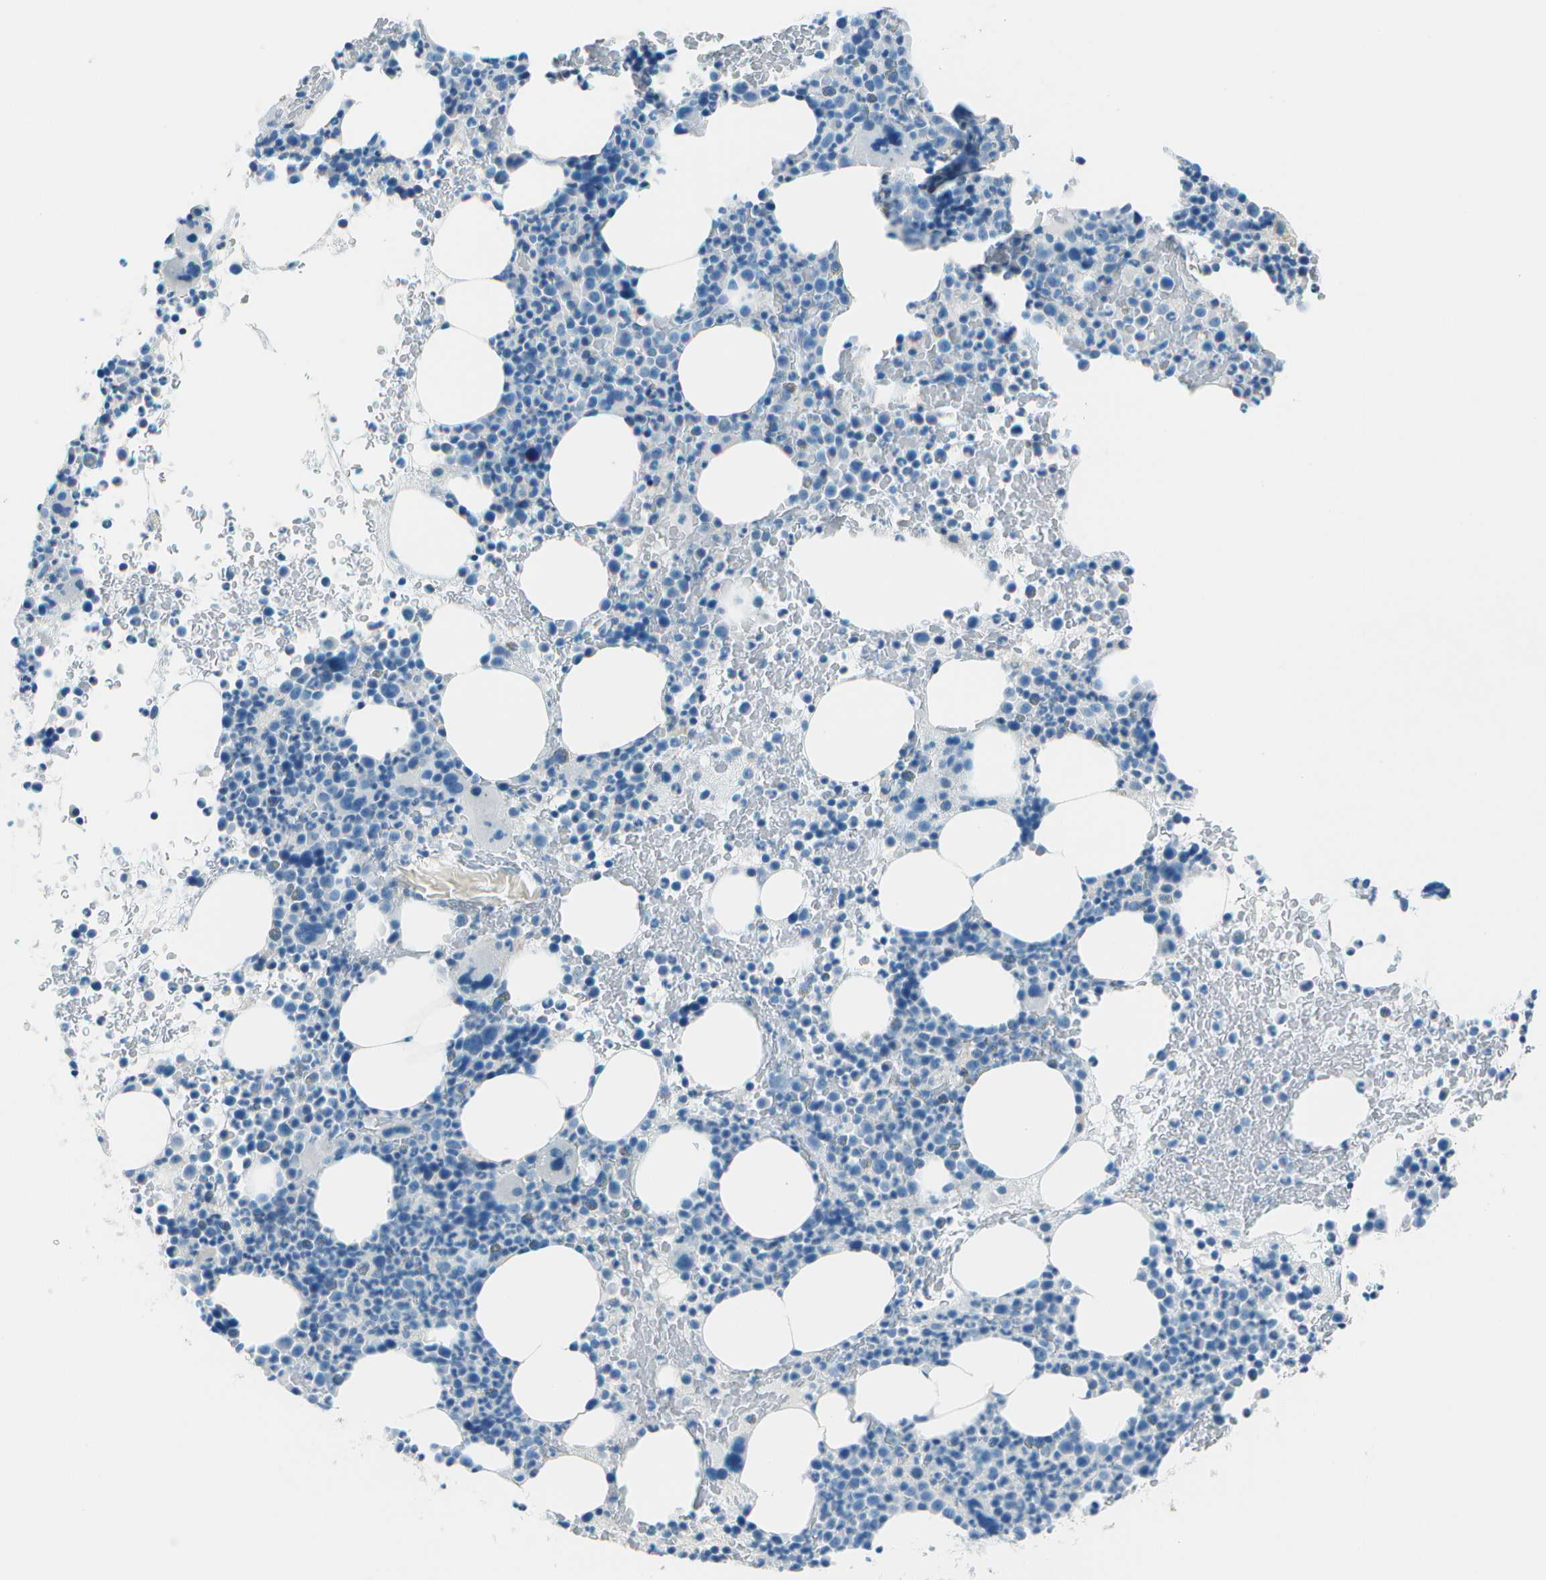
{"staining": {"intensity": "negative", "quantity": "none", "location": "none"}, "tissue": "bone marrow", "cell_type": "Hematopoietic cells", "image_type": "normal", "snomed": [{"axis": "morphology", "description": "Normal tissue, NOS"}, {"axis": "morphology", "description": "Inflammation, NOS"}, {"axis": "topography", "description": "Bone marrow"}], "caption": "Immunohistochemistry (IHC) image of normal bone marrow stained for a protein (brown), which exhibits no staining in hematopoietic cells.", "gene": "FGF1", "patient": {"sex": "male", "age": 73}}